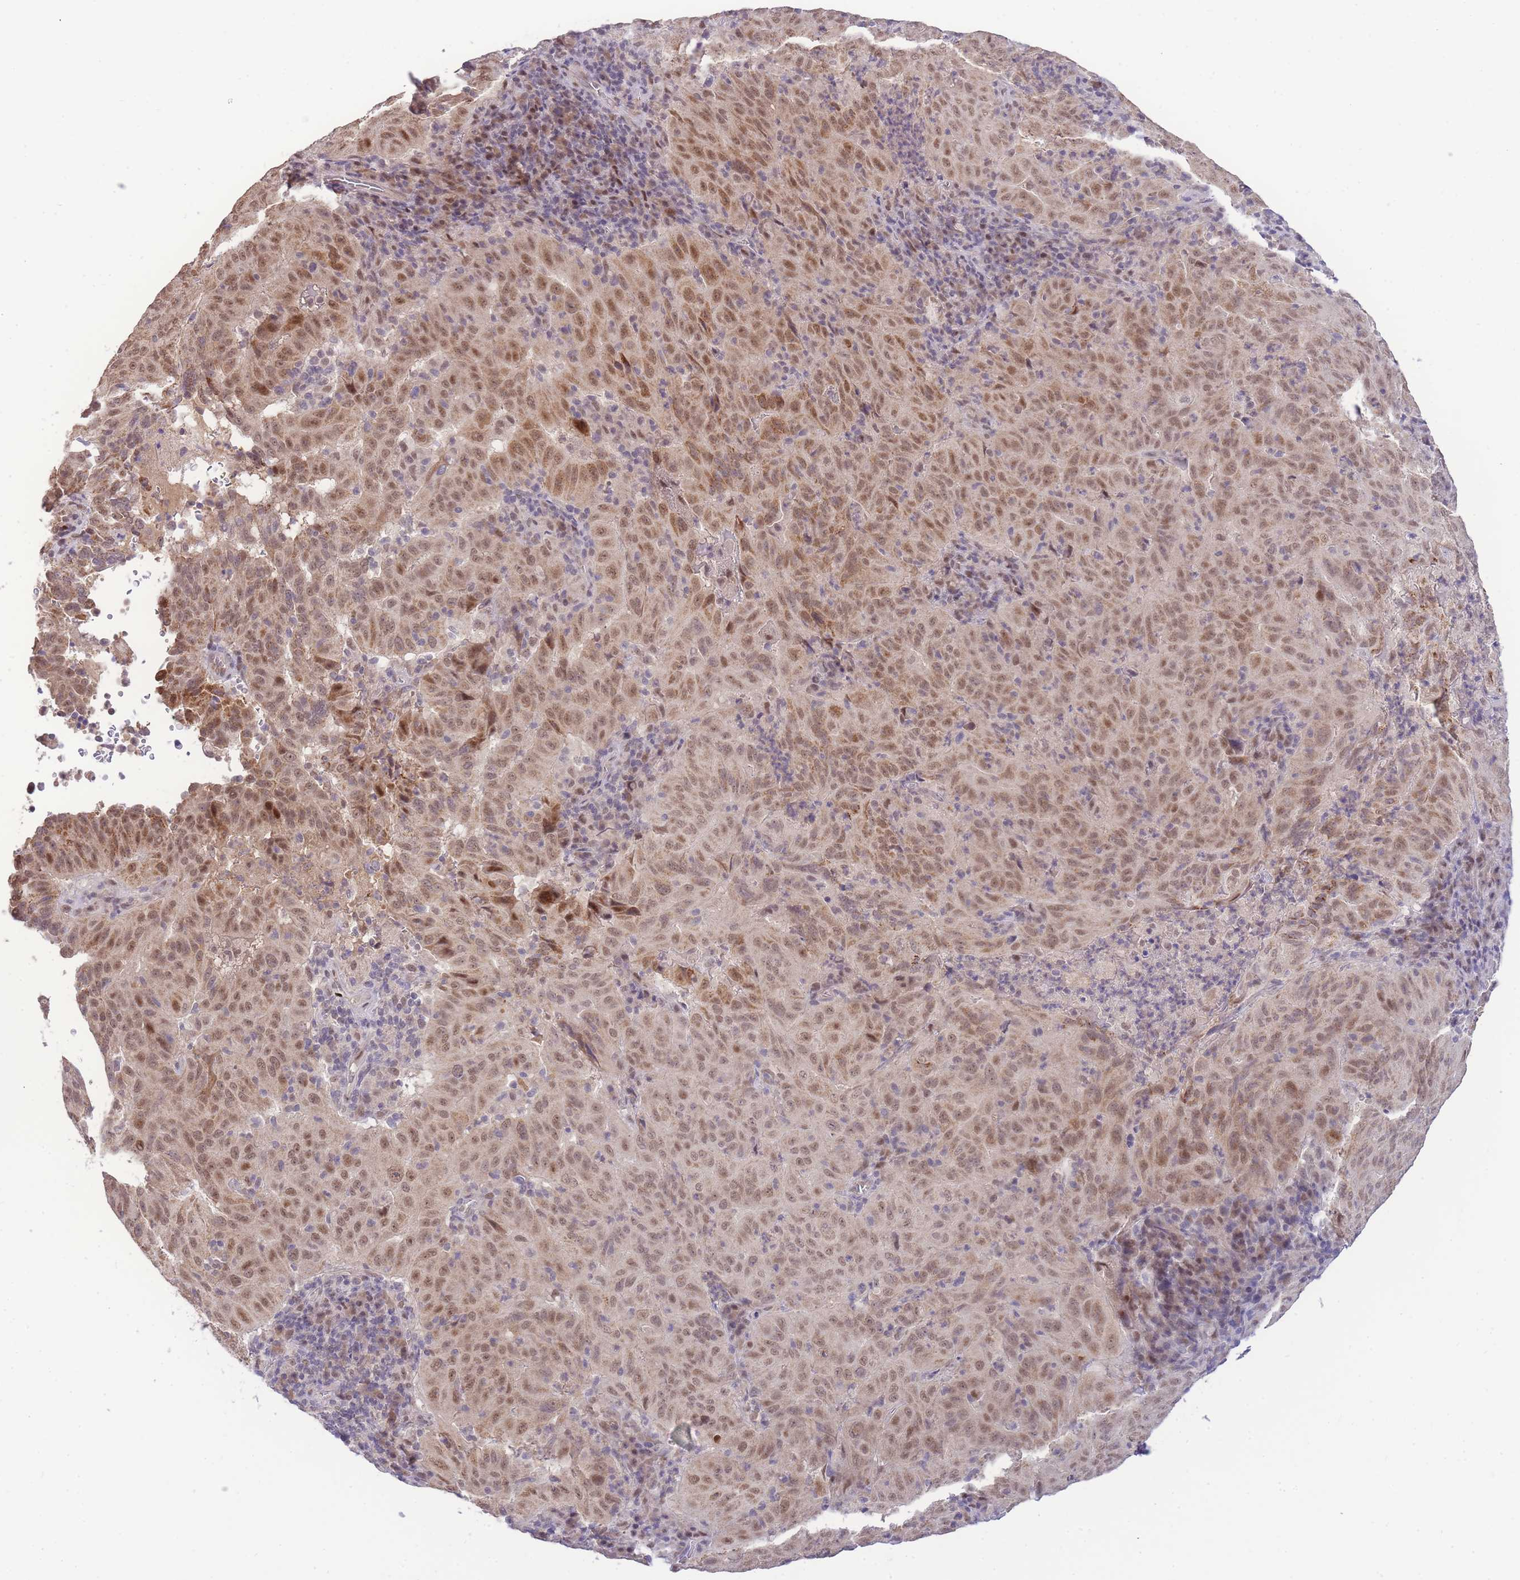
{"staining": {"intensity": "moderate", "quantity": ">75%", "location": "cytoplasmic/membranous,nuclear"}, "tissue": "pancreatic cancer", "cell_type": "Tumor cells", "image_type": "cancer", "snomed": [{"axis": "morphology", "description": "Adenocarcinoma, NOS"}, {"axis": "topography", "description": "Pancreas"}], "caption": "Adenocarcinoma (pancreatic) was stained to show a protein in brown. There is medium levels of moderate cytoplasmic/membranous and nuclear positivity in approximately >75% of tumor cells.", "gene": "PUS10", "patient": {"sex": "male", "age": 63}}